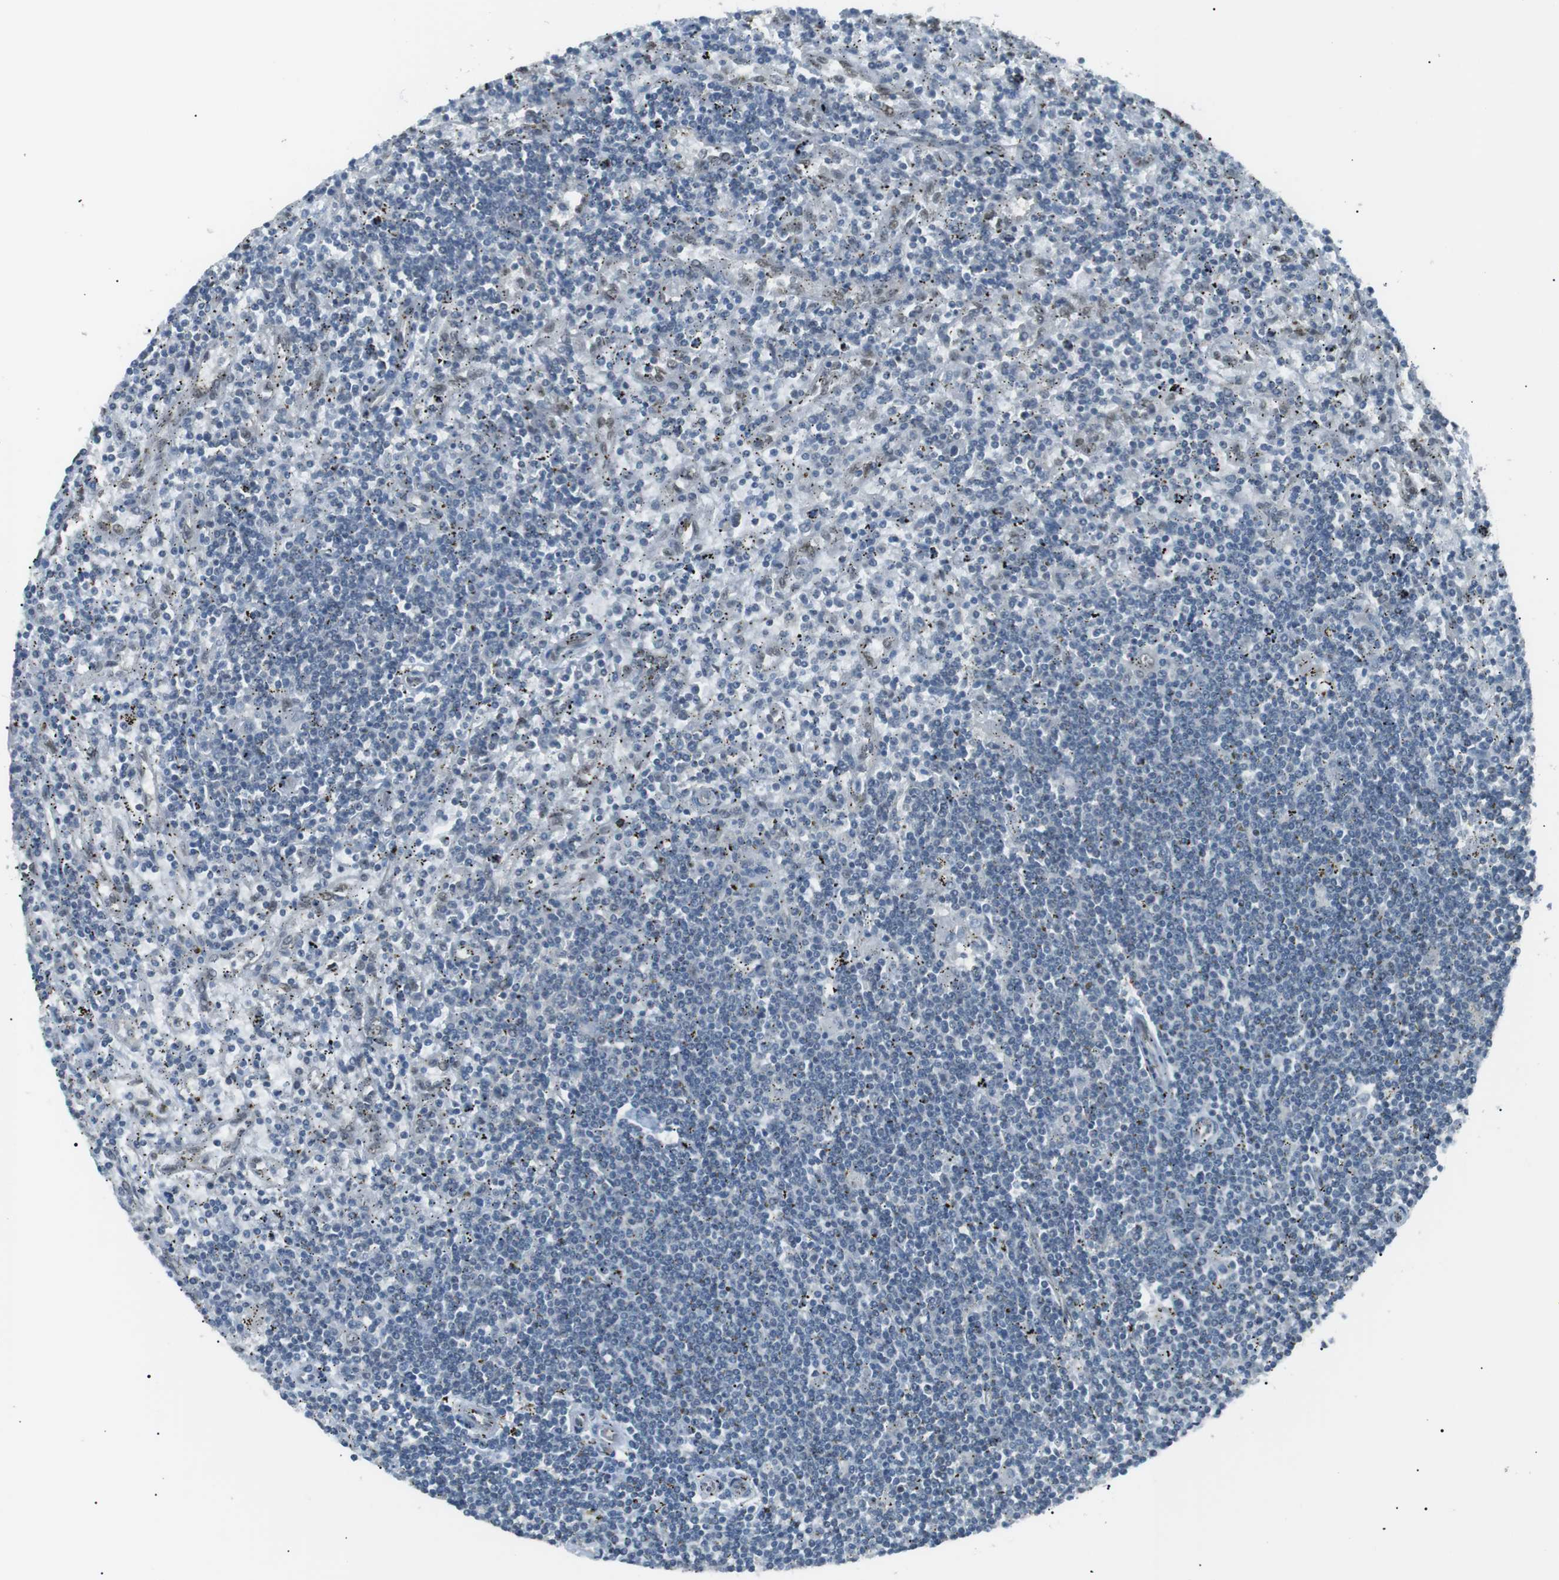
{"staining": {"intensity": "negative", "quantity": "none", "location": "none"}, "tissue": "lymphoma", "cell_type": "Tumor cells", "image_type": "cancer", "snomed": [{"axis": "morphology", "description": "Malignant lymphoma, non-Hodgkin's type, Low grade"}, {"axis": "topography", "description": "Spleen"}], "caption": "Tumor cells show no significant protein expression in lymphoma.", "gene": "SRPK2", "patient": {"sex": "male", "age": 76}}